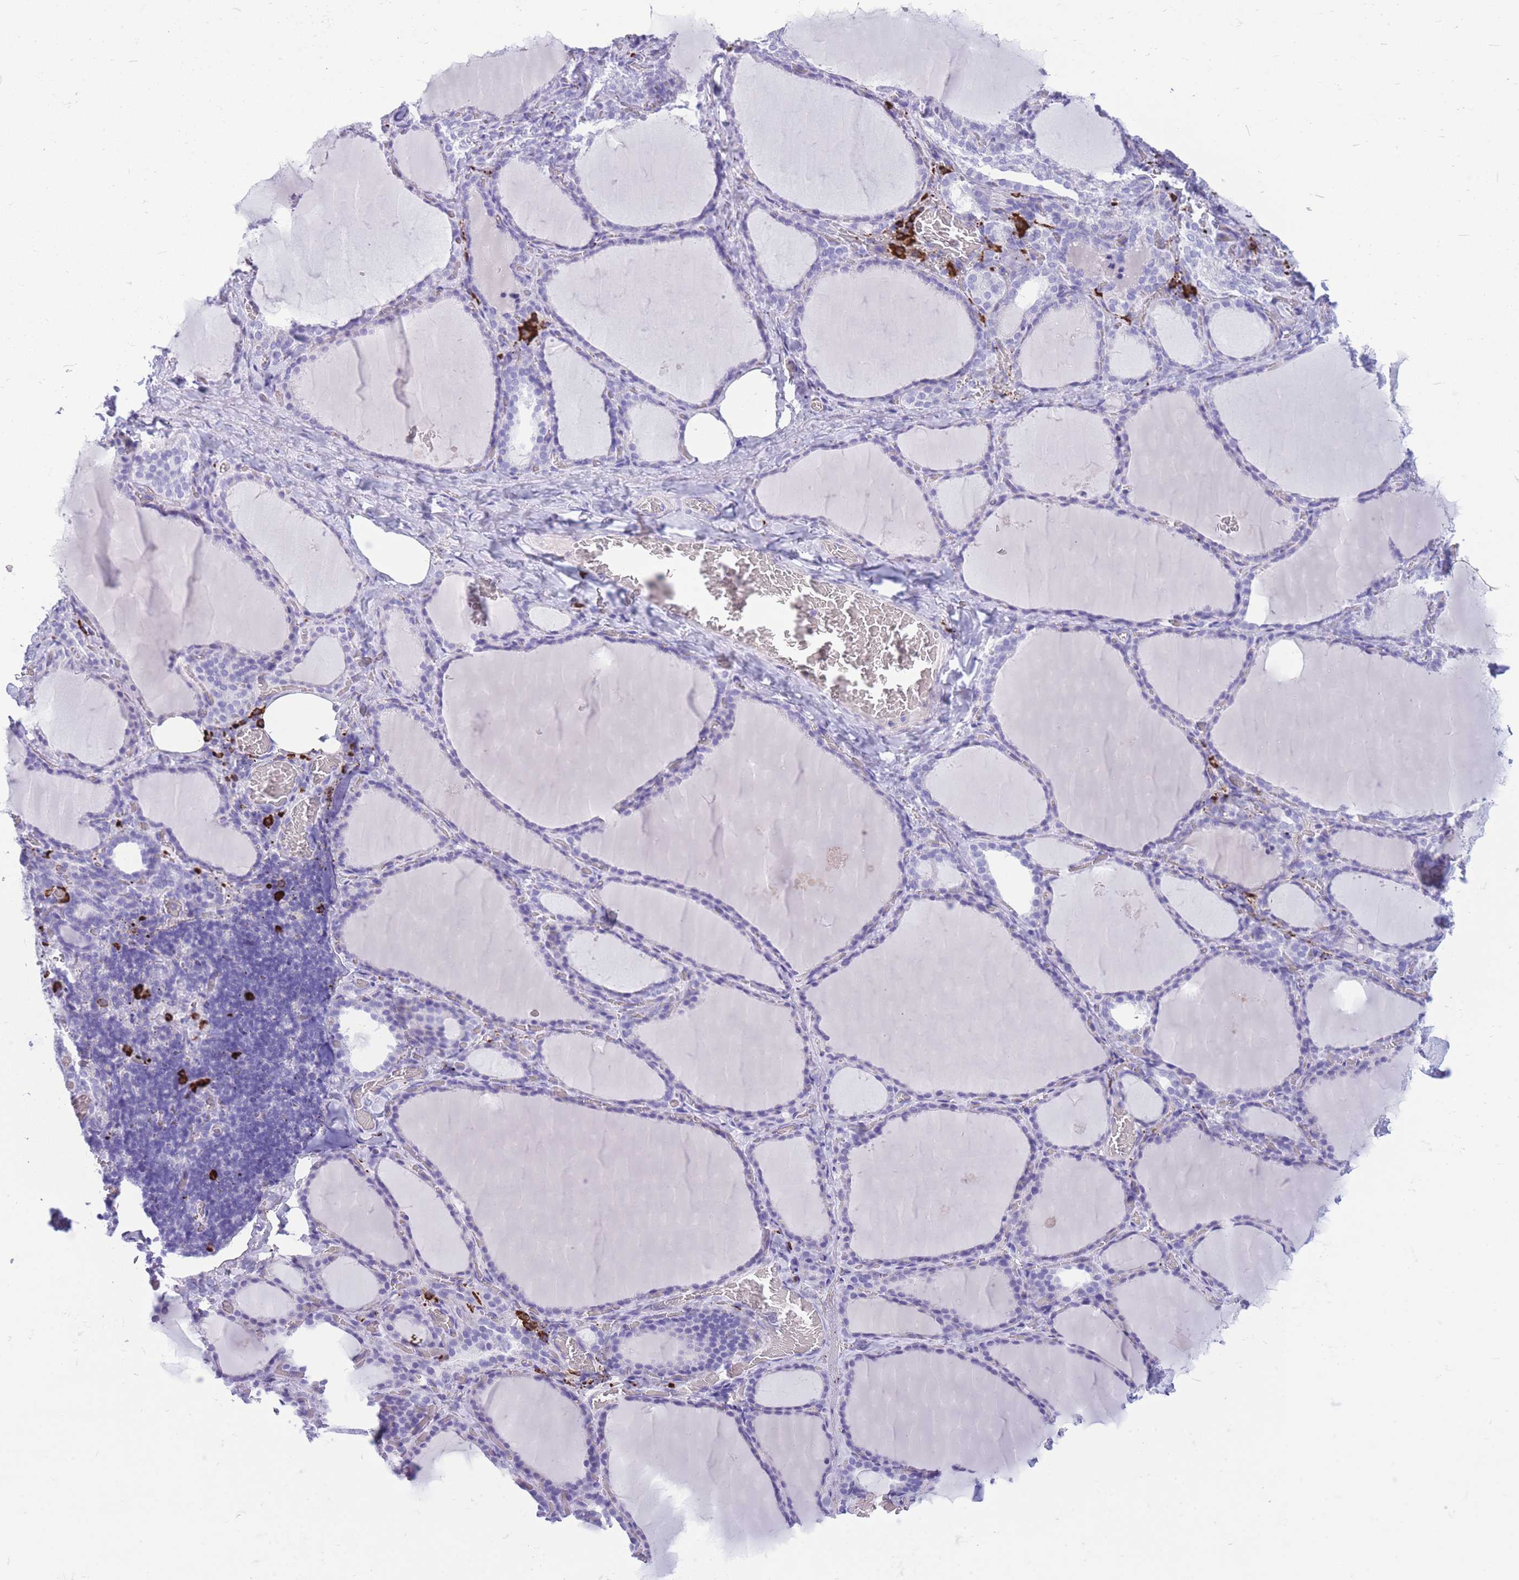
{"staining": {"intensity": "negative", "quantity": "none", "location": "none"}, "tissue": "thyroid gland", "cell_type": "Glandular cells", "image_type": "normal", "snomed": [{"axis": "morphology", "description": "Normal tissue, NOS"}, {"axis": "topography", "description": "Thyroid gland"}], "caption": "The image exhibits no significant positivity in glandular cells of thyroid gland. Nuclei are stained in blue.", "gene": "ZFP62", "patient": {"sex": "female", "age": 39}}